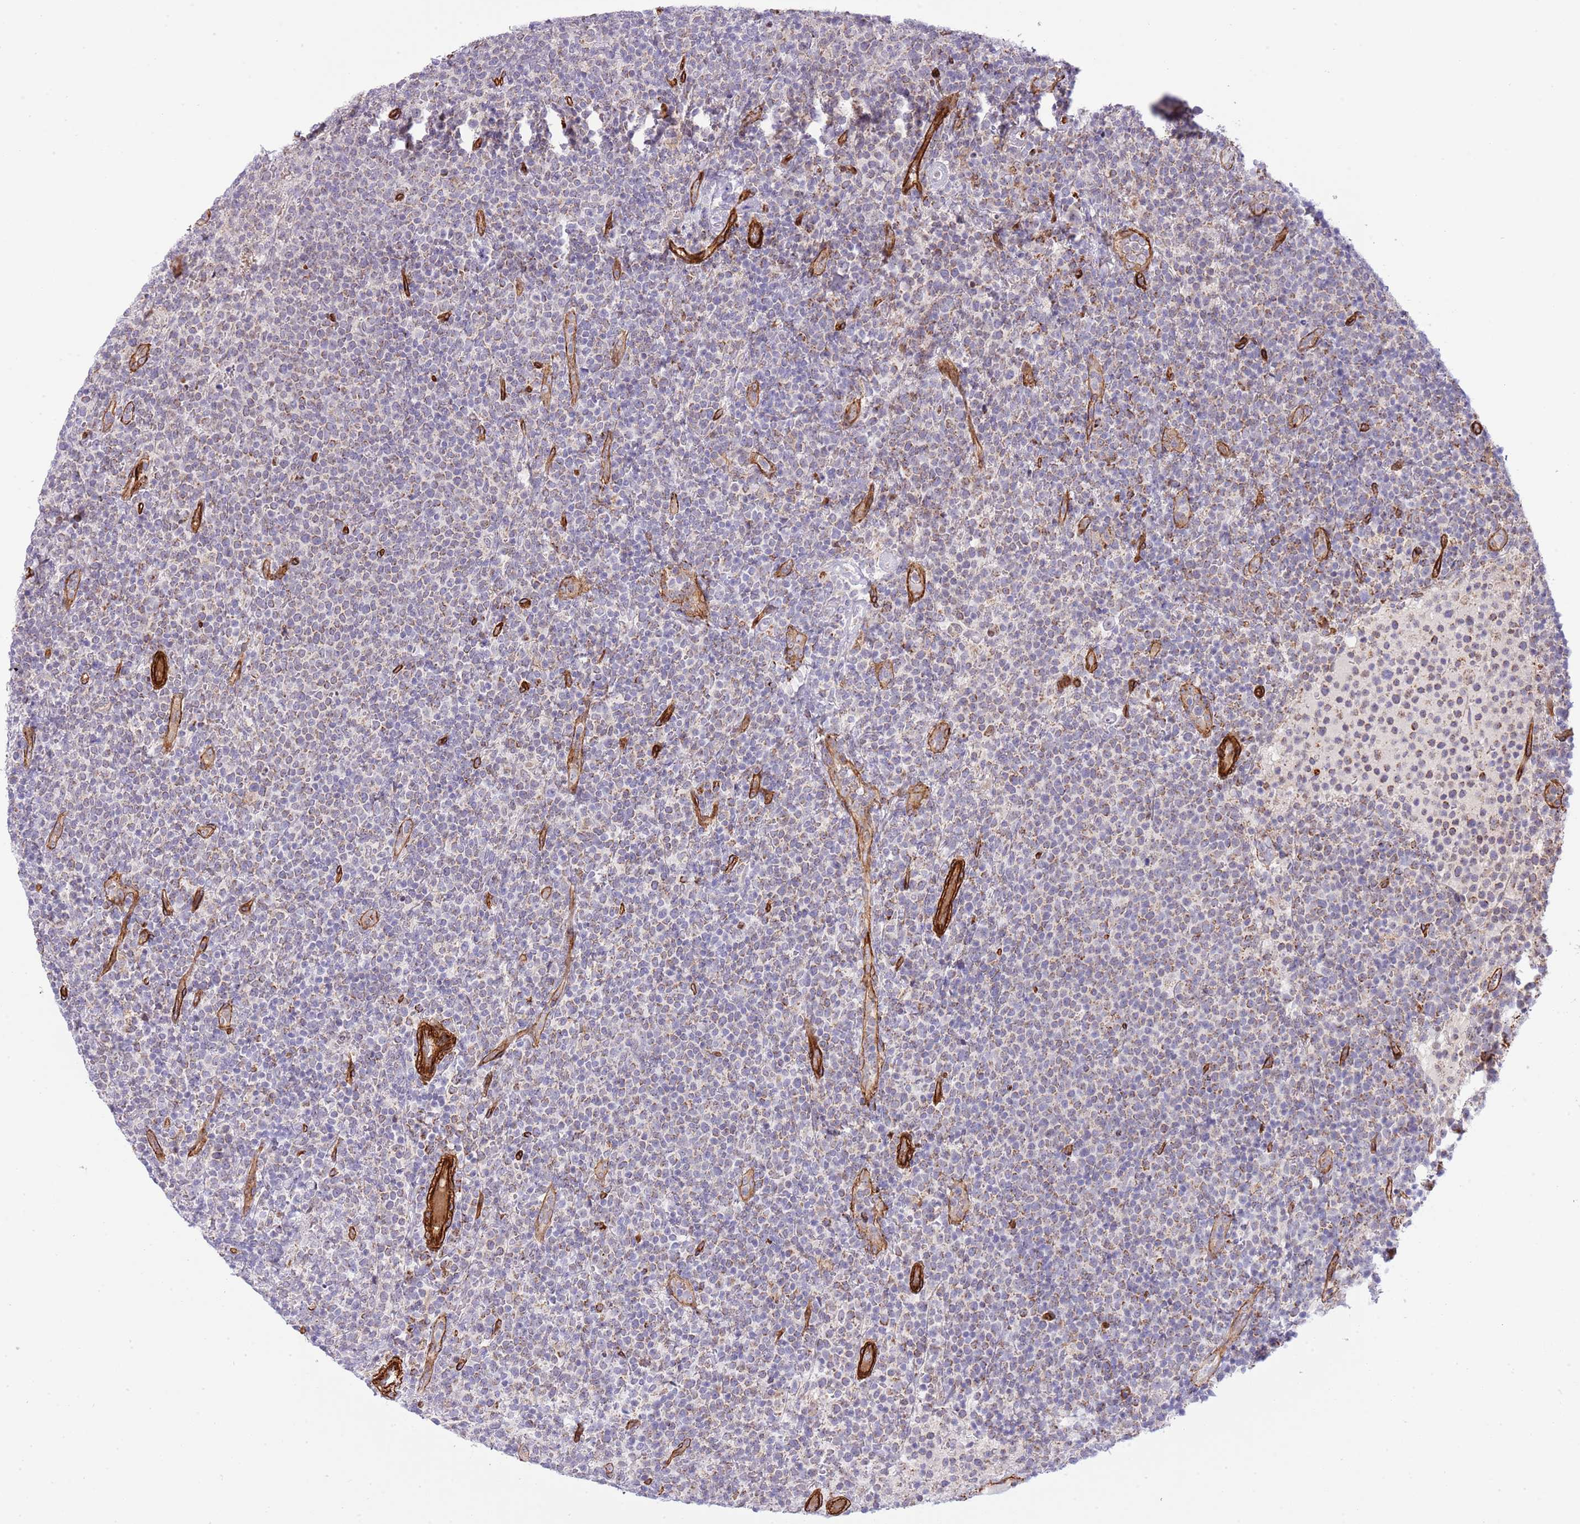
{"staining": {"intensity": "negative", "quantity": "none", "location": "none"}, "tissue": "lymphoma", "cell_type": "Tumor cells", "image_type": "cancer", "snomed": [{"axis": "morphology", "description": "Malignant lymphoma, non-Hodgkin's type, High grade"}, {"axis": "topography", "description": "Lymph node"}], "caption": "IHC photomicrograph of high-grade malignant lymphoma, non-Hodgkin's type stained for a protein (brown), which exhibits no staining in tumor cells. (Immunohistochemistry (ihc), brightfield microscopy, high magnification).", "gene": "NEK3", "patient": {"sex": "male", "age": 61}}